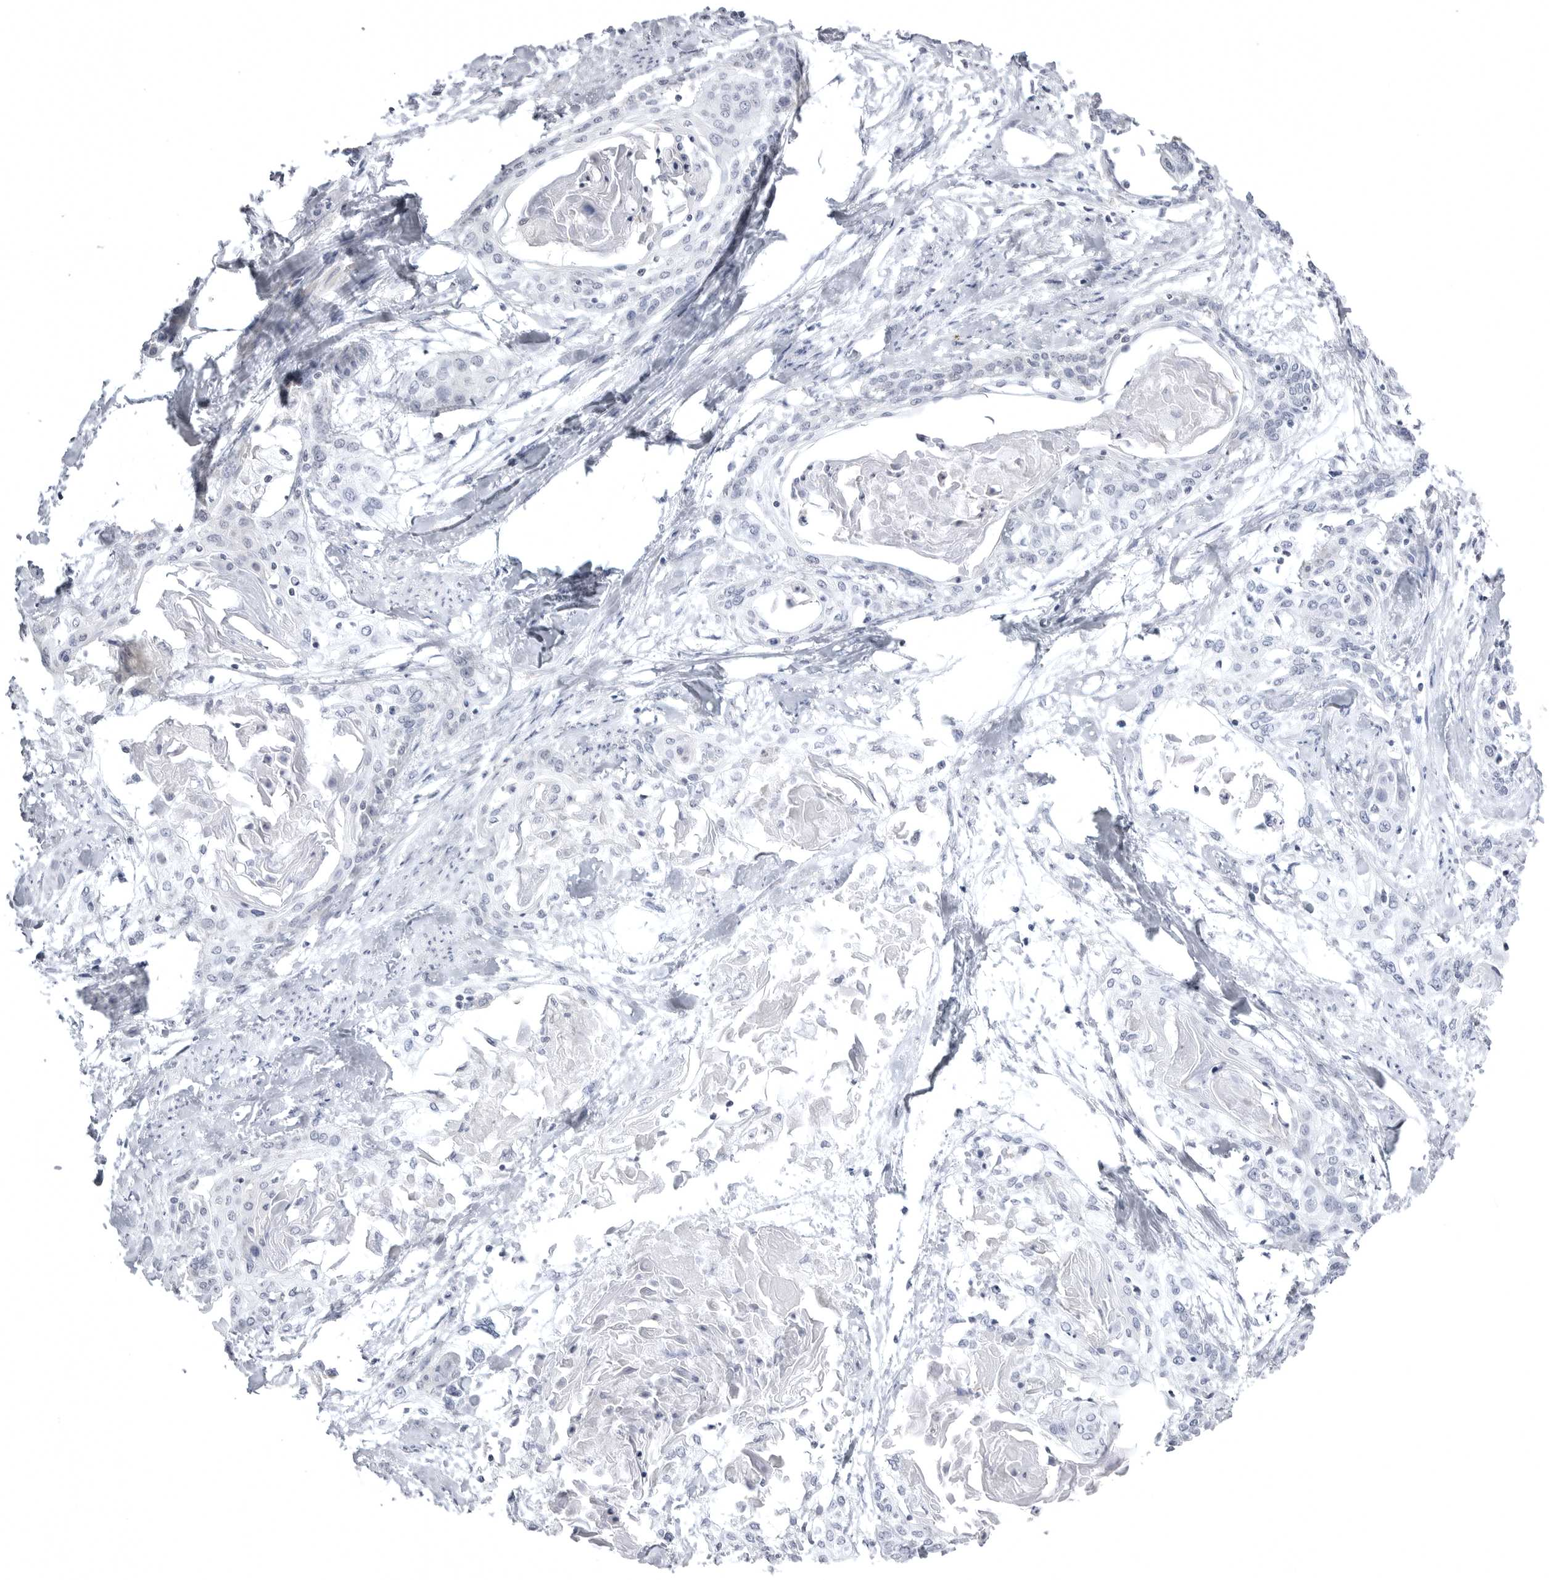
{"staining": {"intensity": "negative", "quantity": "none", "location": "none"}, "tissue": "cervical cancer", "cell_type": "Tumor cells", "image_type": "cancer", "snomed": [{"axis": "morphology", "description": "Squamous cell carcinoma, NOS"}, {"axis": "topography", "description": "Cervix"}], "caption": "High power microscopy photomicrograph of an immunohistochemistry (IHC) micrograph of squamous cell carcinoma (cervical), revealing no significant positivity in tumor cells.", "gene": "TUFM", "patient": {"sex": "female", "age": 57}}